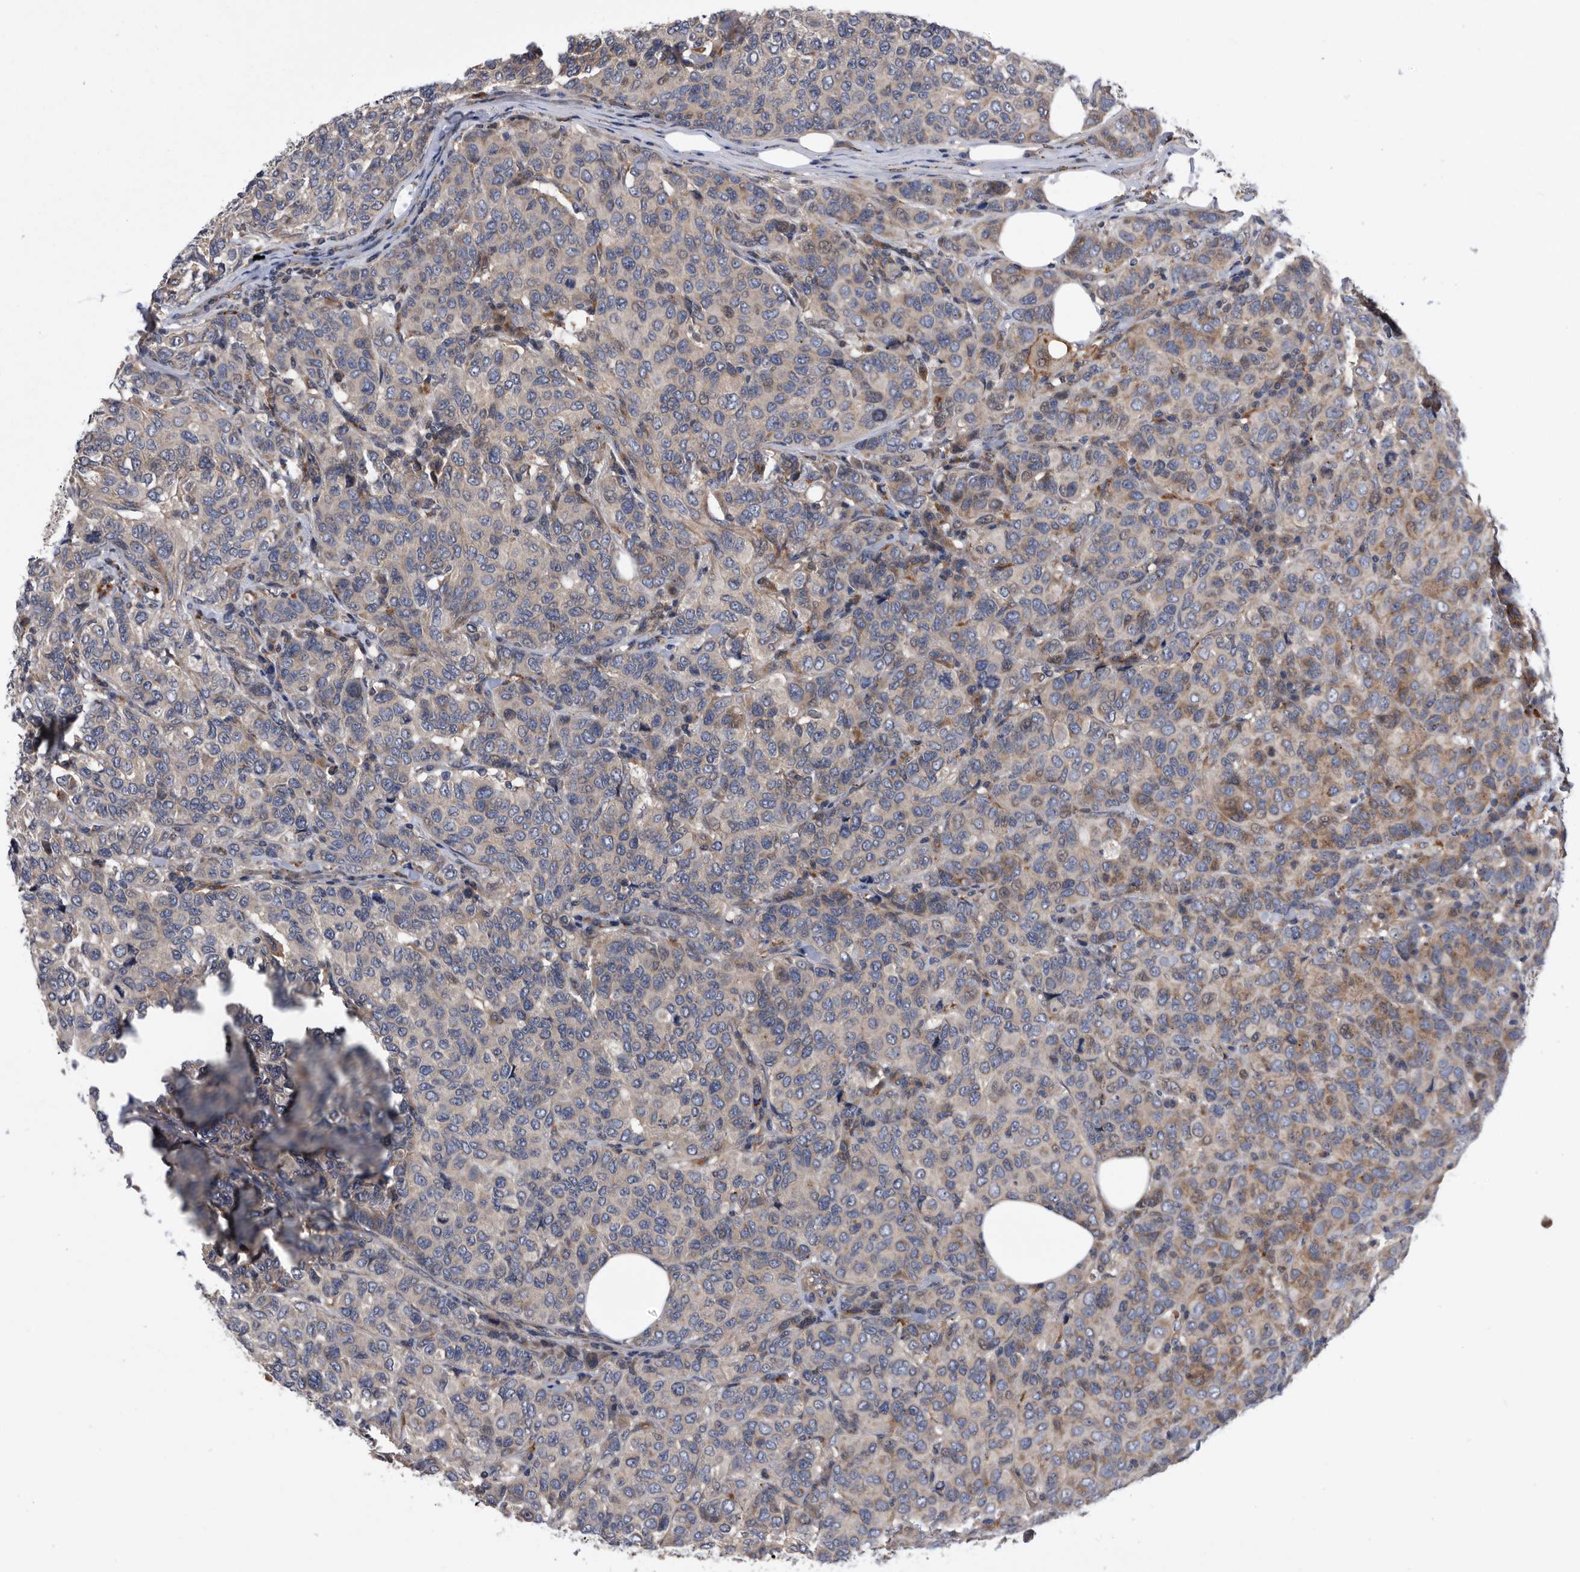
{"staining": {"intensity": "moderate", "quantity": "<25%", "location": "cytoplasmic/membranous"}, "tissue": "breast cancer", "cell_type": "Tumor cells", "image_type": "cancer", "snomed": [{"axis": "morphology", "description": "Duct carcinoma"}, {"axis": "topography", "description": "Breast"}], "caption": "The image shows staining of breast cancer (invasive ductal carcinoma), revealing moderate cytoplasmic/membranous protein expression (brown color) within tumor cells.", "gene": "BAIAP3", "patient": {"sex": "female", "age": 55}}